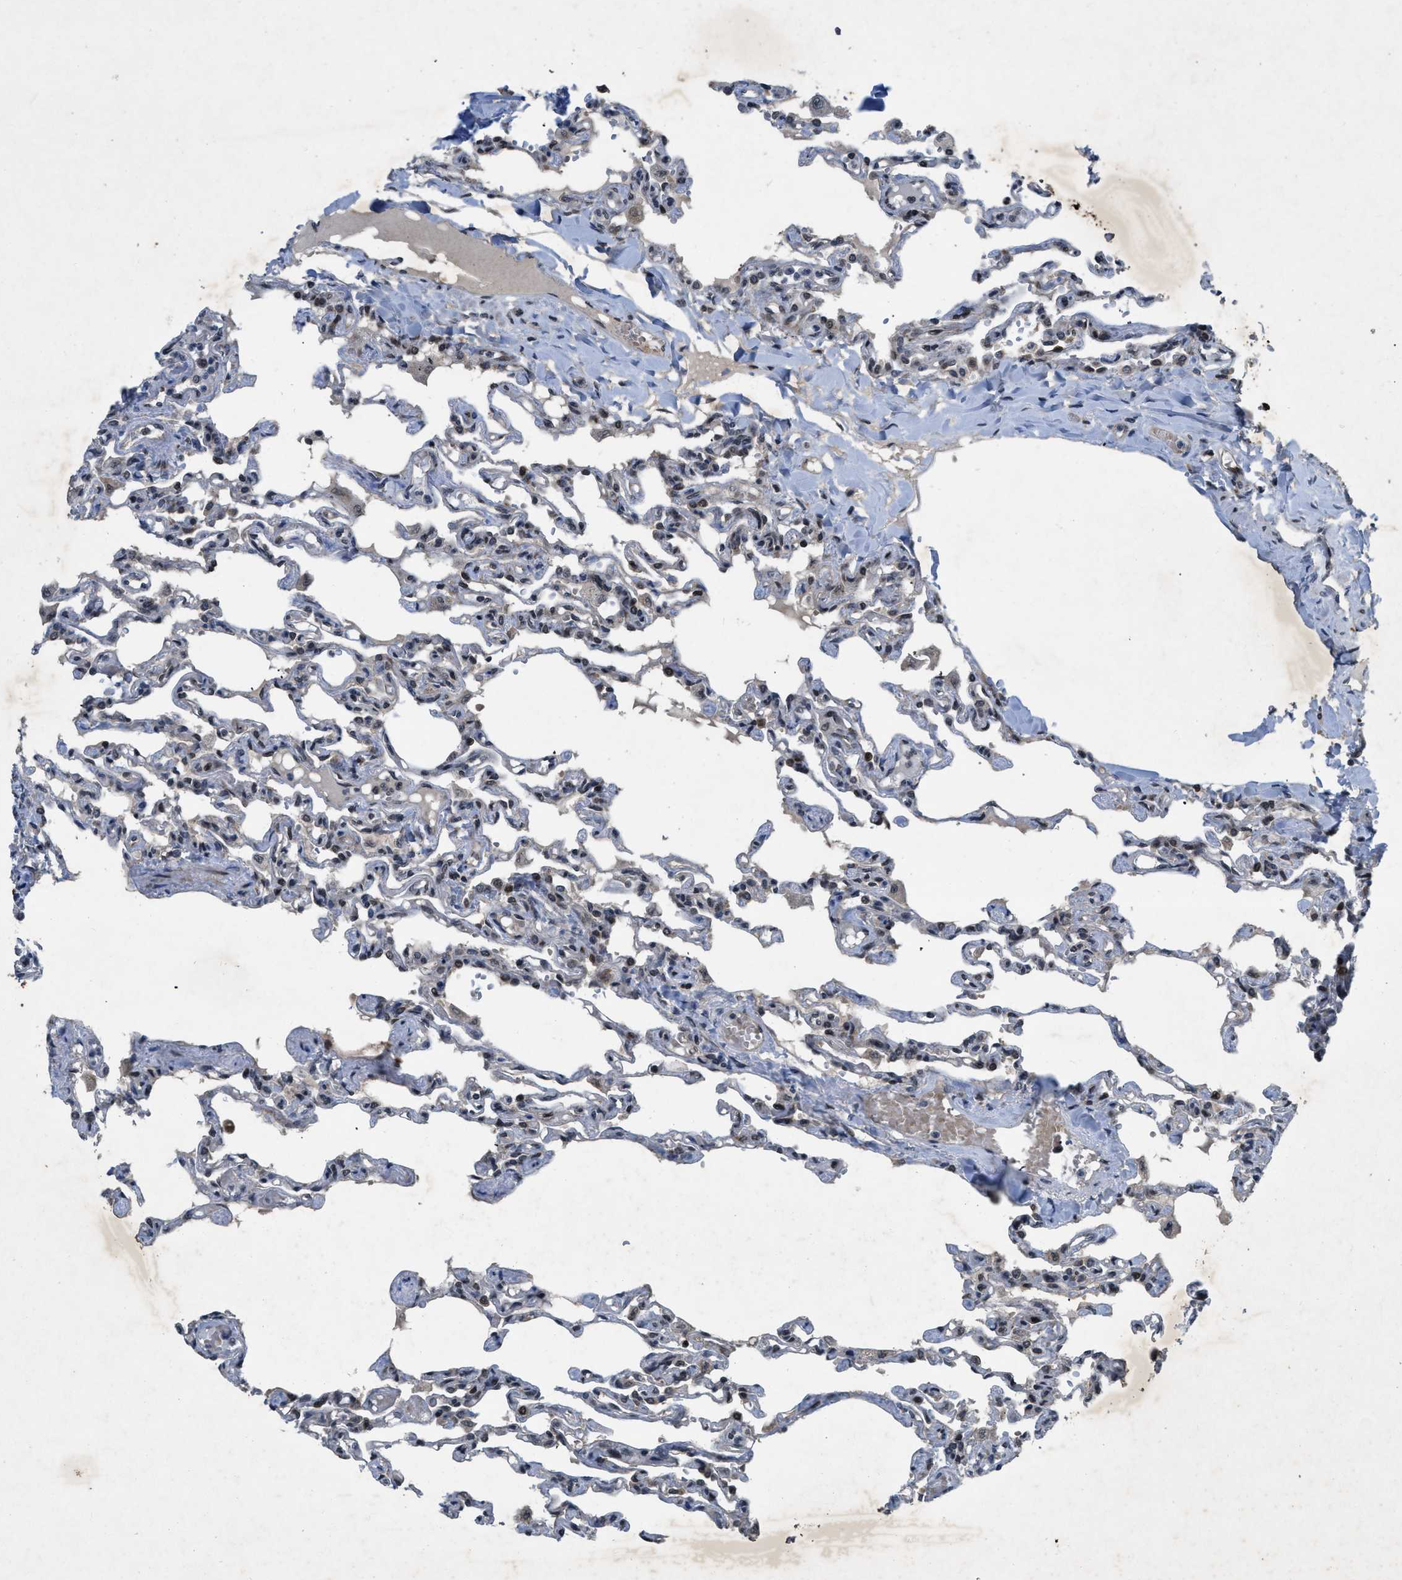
{"staining": {"intensity": "moderate", "quantity": "<25%", "location": "nuclear"}, "tissue": "lung", "cell_type": "Alveolar cells", "image_type": "normal", "snomed": [{"axis": "morphology", "description": "Normal tissue, NOS"}, {"axis": "topography", "description": "Lung"}], "caption": "Protein expression analysis of normal lung shows moderate nuclear staining in approximately <25% of alveolar cells. The staining is performed using DAB (3,3'-diaminobenzidine) brown chromogen to label protein expression. The nuclei are counter-stained blue using hematoxylin.", "gene": "ZNHIT1", "patient": {"sex": "male", "age": 21}}